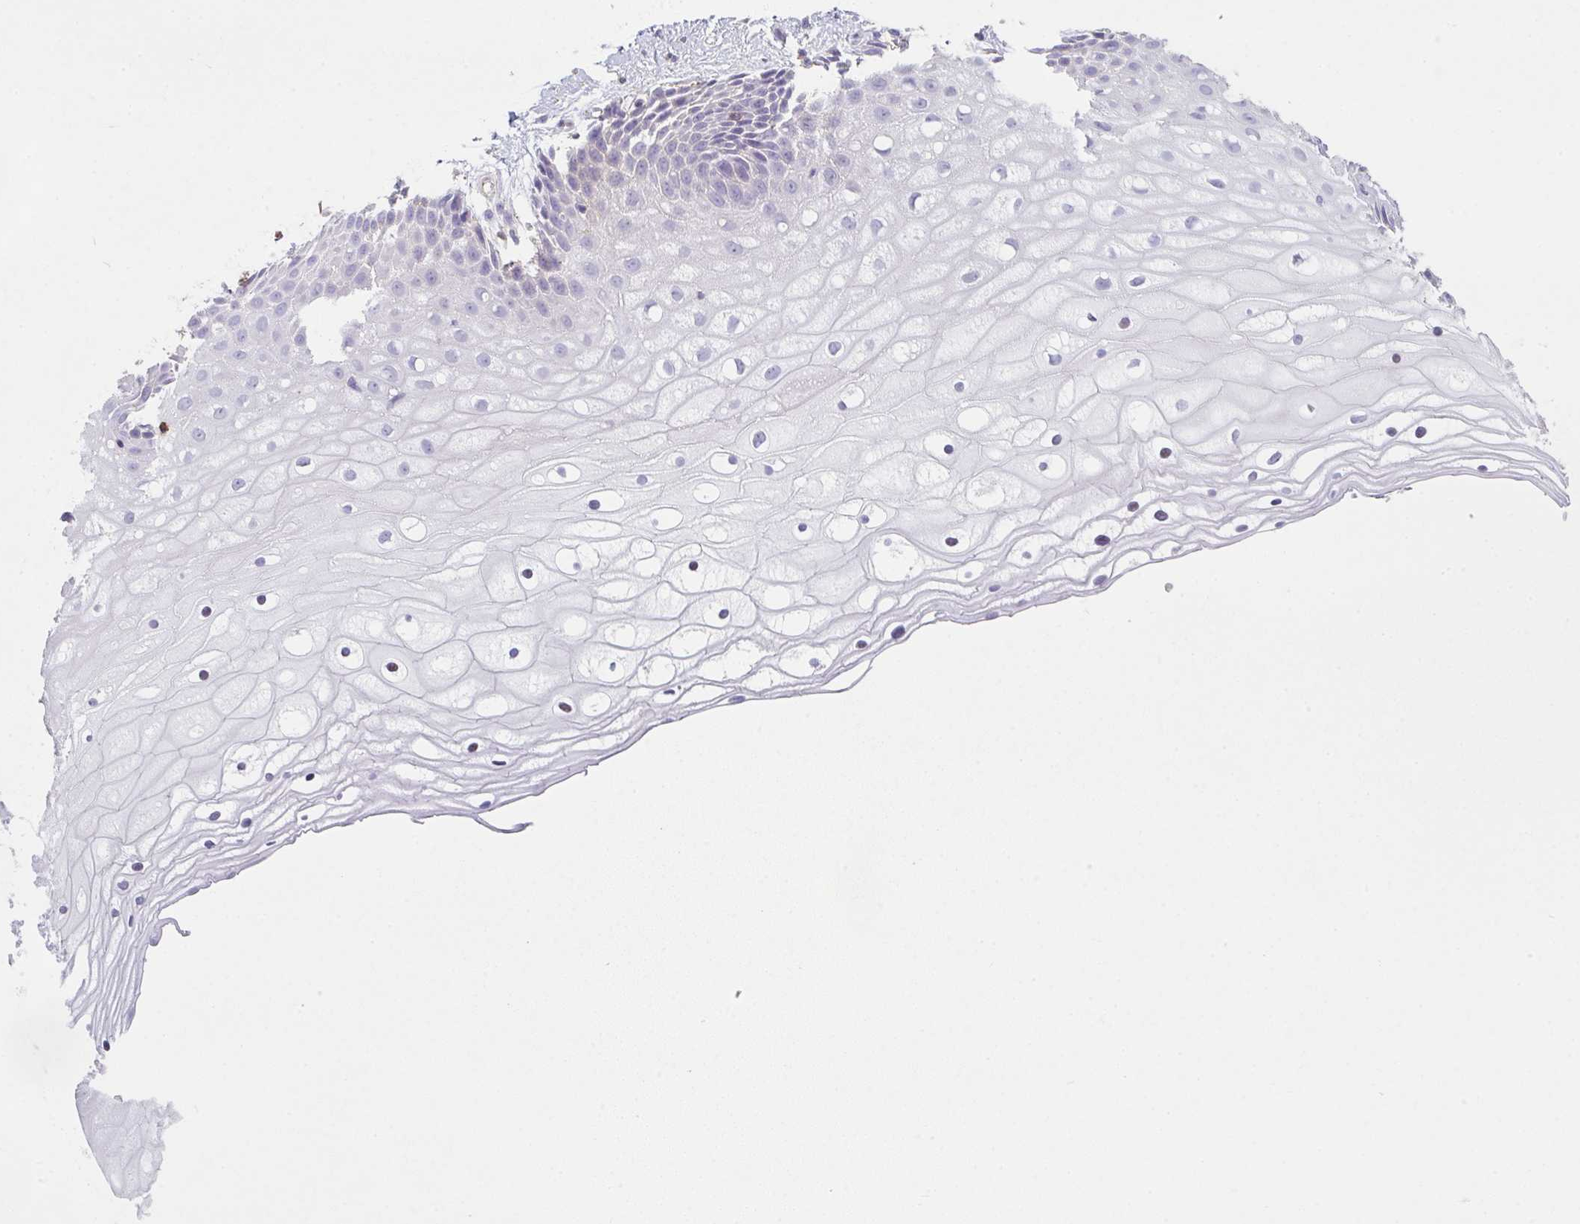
{"staining": {"intensity": "negative", "quantity": "none", "location": "none"}, "tissue": "cervix", "cell_type": "Glandular cells", "image_type": "normal", "snomed": [{"axis": "morphology", "description": "Normal tissue, NOS"}, {"axis": "topography", "description": "Cervix"}], "caption": "Glandular cells show no significant positivity in benign cervix. The staining is performed using DAB (3,3'-diaminobenzidine) brown chromogen with nuclei counter-stained in using hematoxylin.", "gene": "DBN1", "patient": {"sex": "female", "age": 36}}